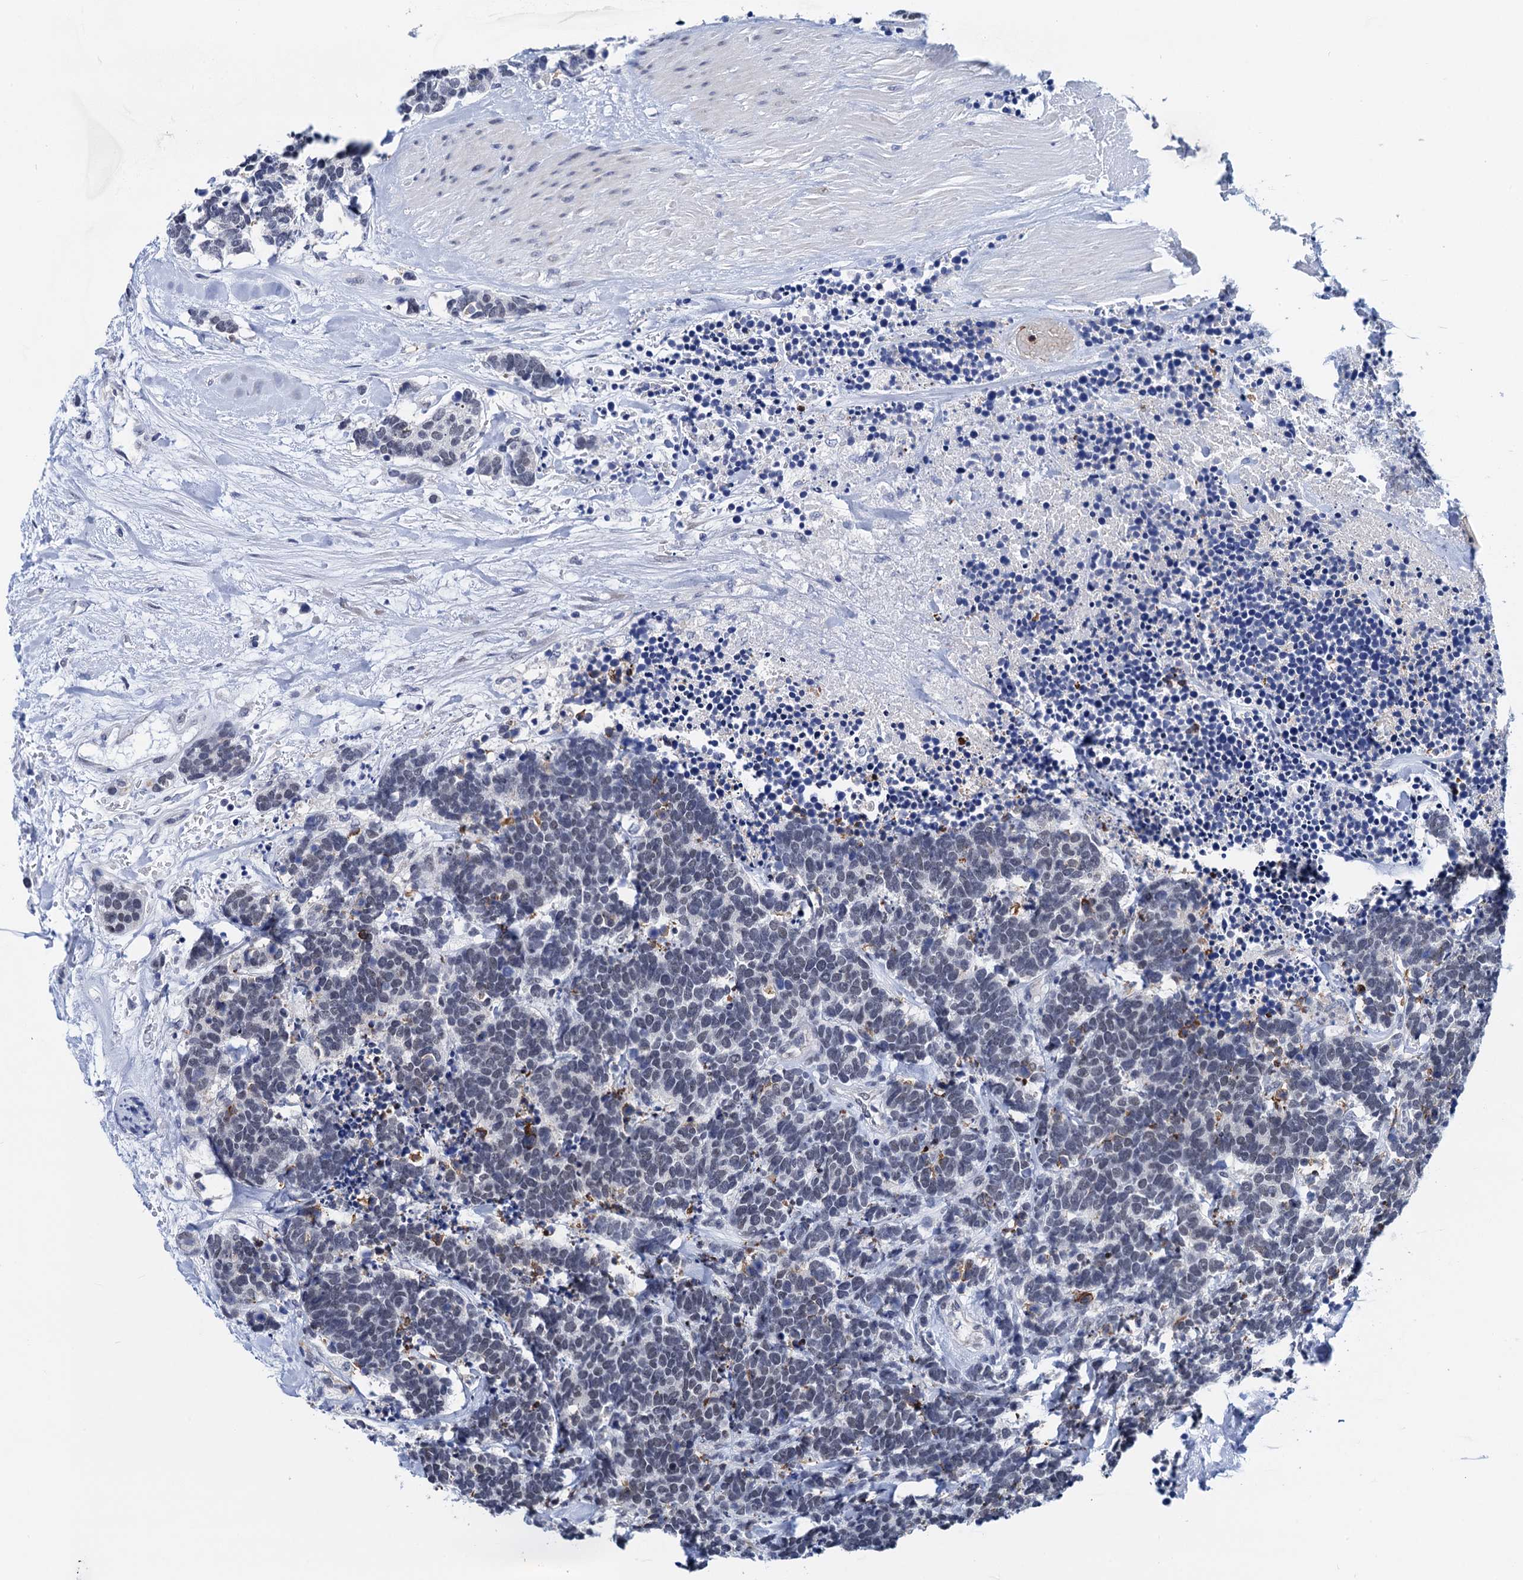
{"staining": {"intensity": "negative", "quantity": "none", "location": "none"}, "tissue": "carcinoid", "cell_type": "Tumor cells", "image_type": "cancer", "snomed": [{"axis": "morphology", "description": "Carcinoma, NOS"}, {"axis": "morphology", "description": "Carcinoid, malignant, NOS"}, {"axis": "topography", "description": "Urinary bladder"}], "caption": "A high-resolution micrograph shows immunohistochemistry (IHC) staining of carcinoma, which reveals no significant staining in tumor cells. (Brightfield microscopy of DAB (3,3'-diaminobenzidine) immunohistochemistry (IHC) at high magnification).", "gene": "C16orf87", "patient": {"sex": "male", "age": 57}}